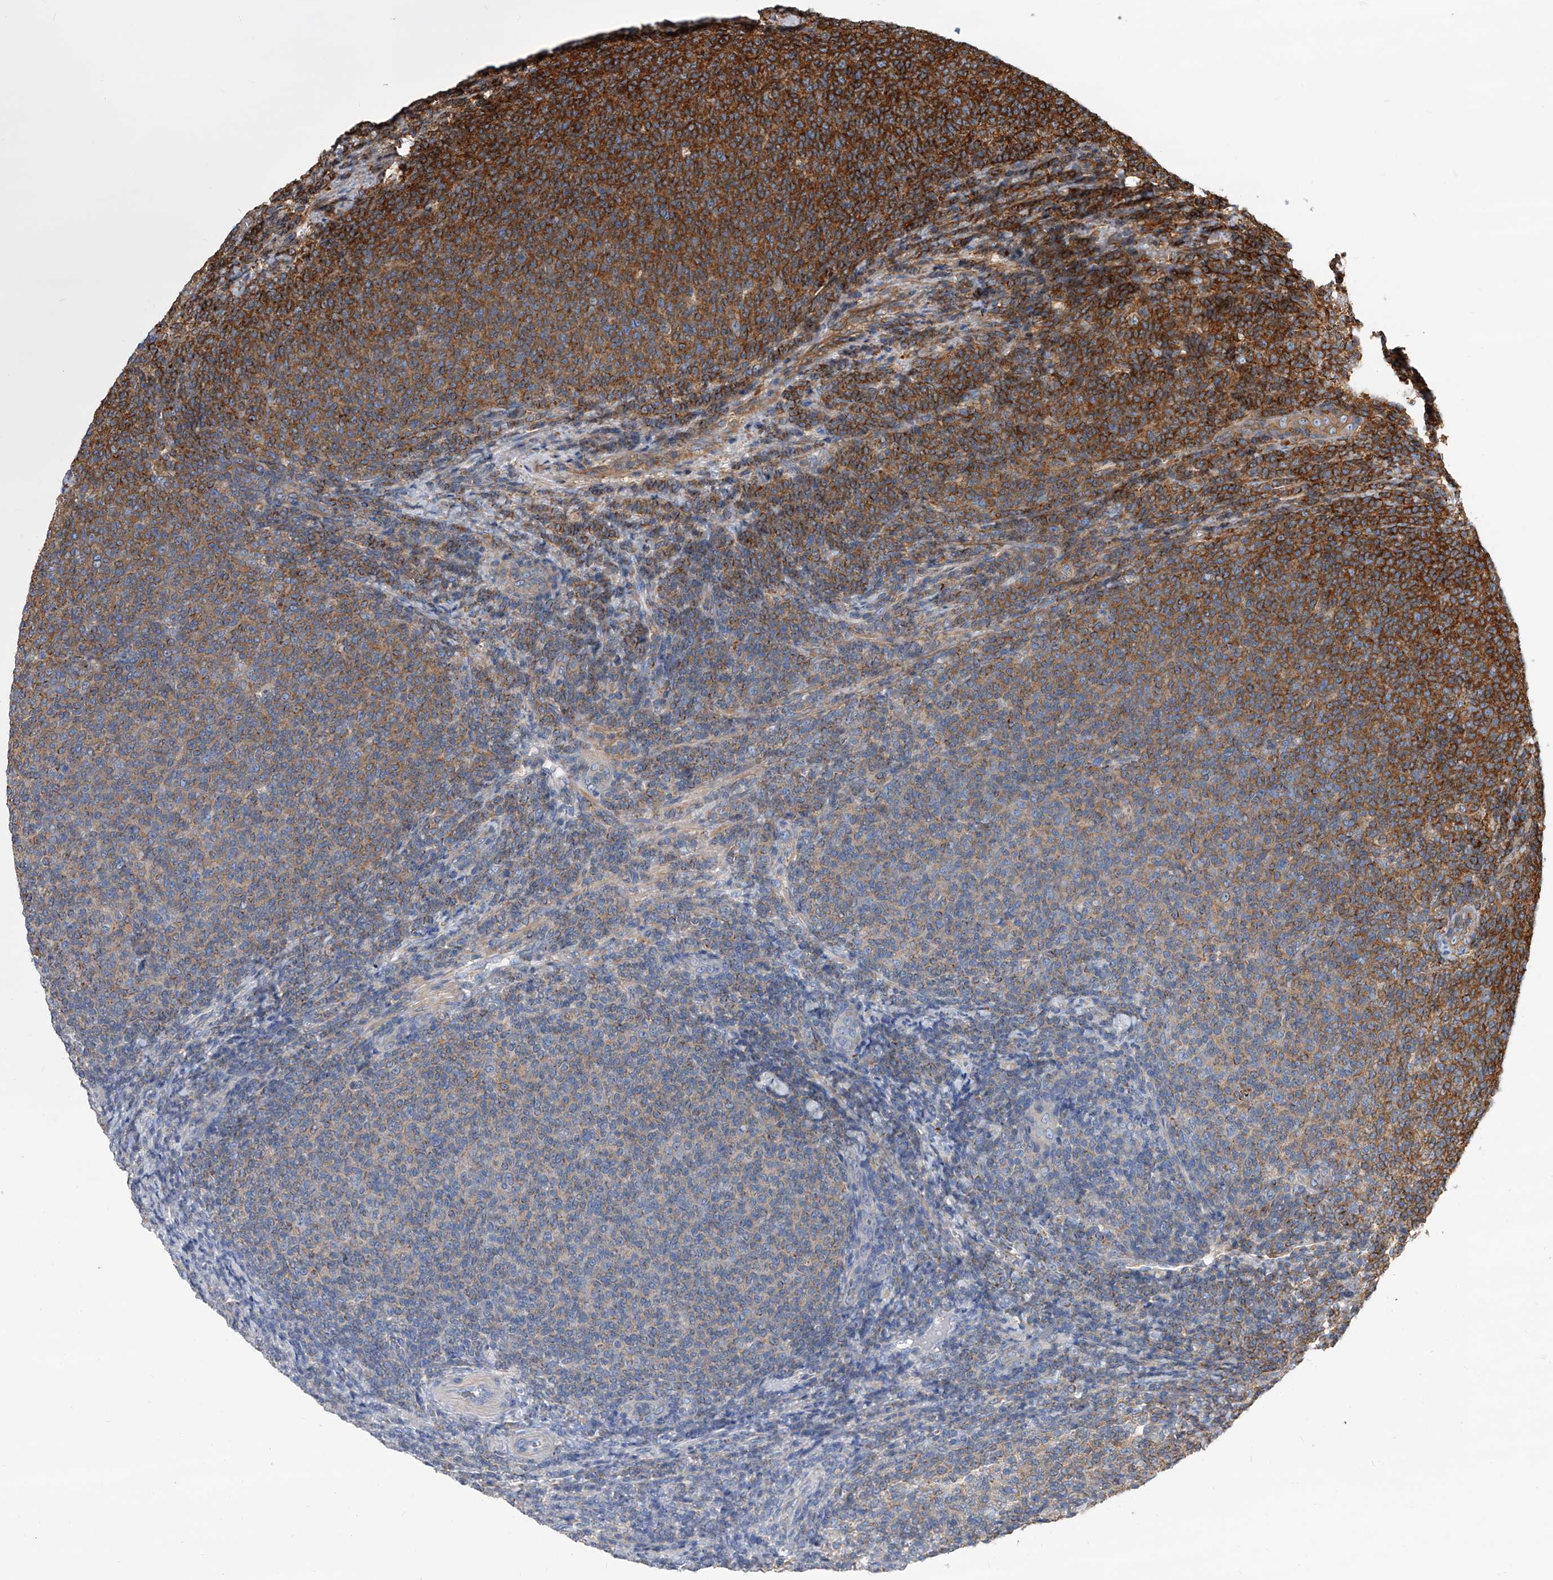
{"staining": {"intensity": "strong", "quantity": "<25%", "location": "cytoplasmic/membranous"}, "tissue": "lymphoma", "cell_type": "Tumor cells", "image_type": "cancer", "snomed": [{"axis": "morphology", "description": "Malignant lymphoma, non-Hodgkin's type, Low grade"}, {"axis": "topography", "description": "Lymph node"}], "caption": "Immunohistochemical staining of human lymphoma shows medium levels of strong cytoplasmic/membranous protein staining in about <25% of tumor cells. The protein is shown in brown color, while the nuclei are stained blue.", "gene": "PISD", "patient": {"sex": "male", "age": 66}}